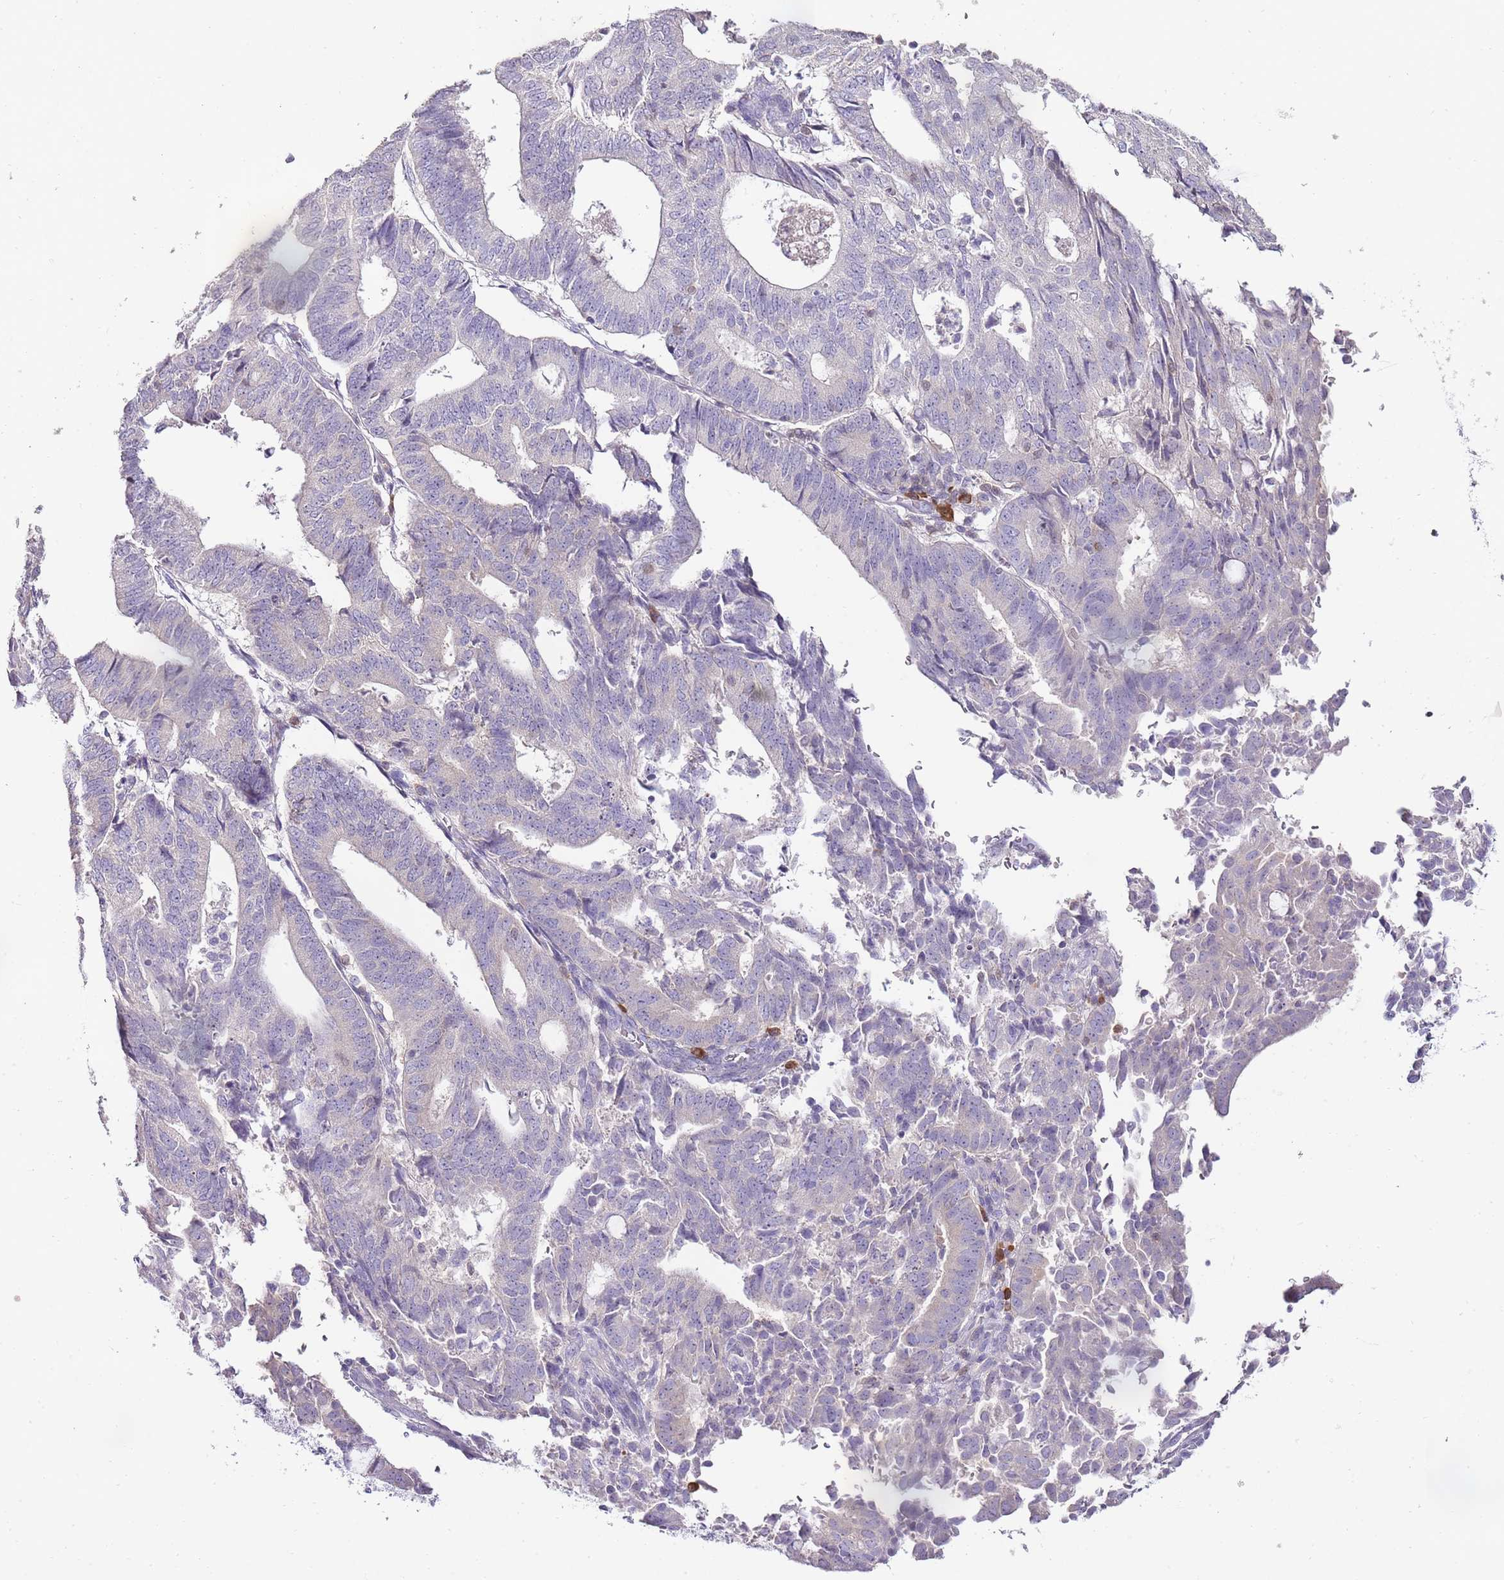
{"staining": {"intensity": "negative", "quantity": "none", "location": "none"}, "tissue": "endometrial cancer", "cell_type": "Tumor cells", "image_type": "cancer", "snomed": [{"axis": "morphology", "description": "Adenocarcinoma, NOS"}, {"axis": "topography", "description": "Endometrium"}], "caption": "High magnification brightfield microscopy of adenocarcinoma (endometrial) stained with DAB (3,3'-diaminobenzidine) (brown) and counterstained with hematoxylin (blue): tumor cells show no significant staining.", "gene": "ZBP1", "patient": {"sex": "female", "age": 70}}